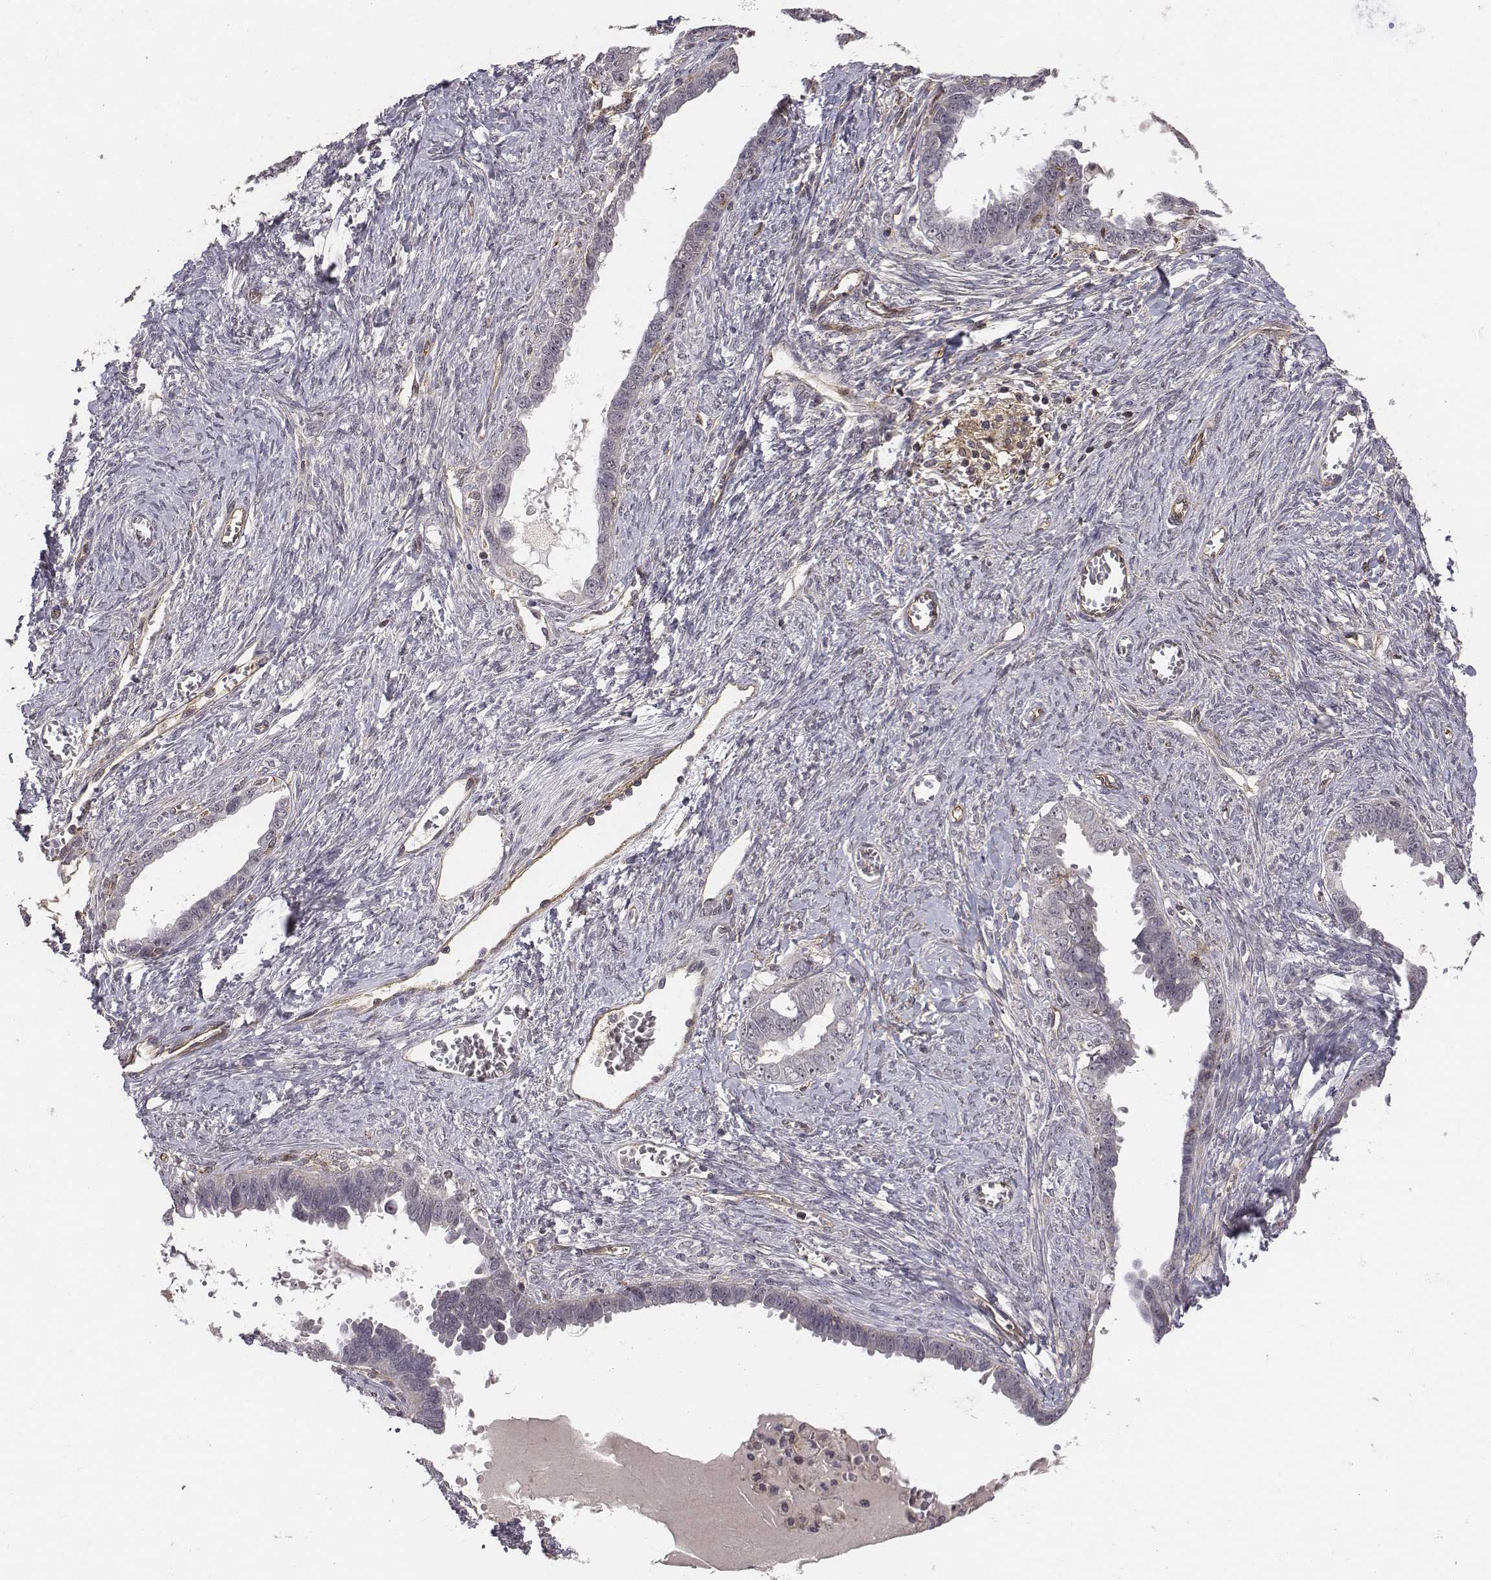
{"staining": {"intensity": "negative", "quantity": "none", "location": "none"}, "tissue": "ovarian cancer", "cell_type": "Tumor cells", "image_type": "cancer", "snomed": [{"axis": "morphology", "description": "Cystadenocarcinoma, serous, NOS"}, {"axis": "topography", "description": "Ovary"}], "caption": "Immunohistochemistry (IHC) image of neoplastic tissue: human ovarian serous cystadenocarcinoma stained with DAB (3,3'-diaminobenzidine) shows no significant protein staining in tumor cells. Brightfield microscopy of IHC stained with DAB (brown) and hematoxylin (blue), captured at high magnification.", "gene": "PTPRG", "patient": {"sex": "female", "age": 69}}